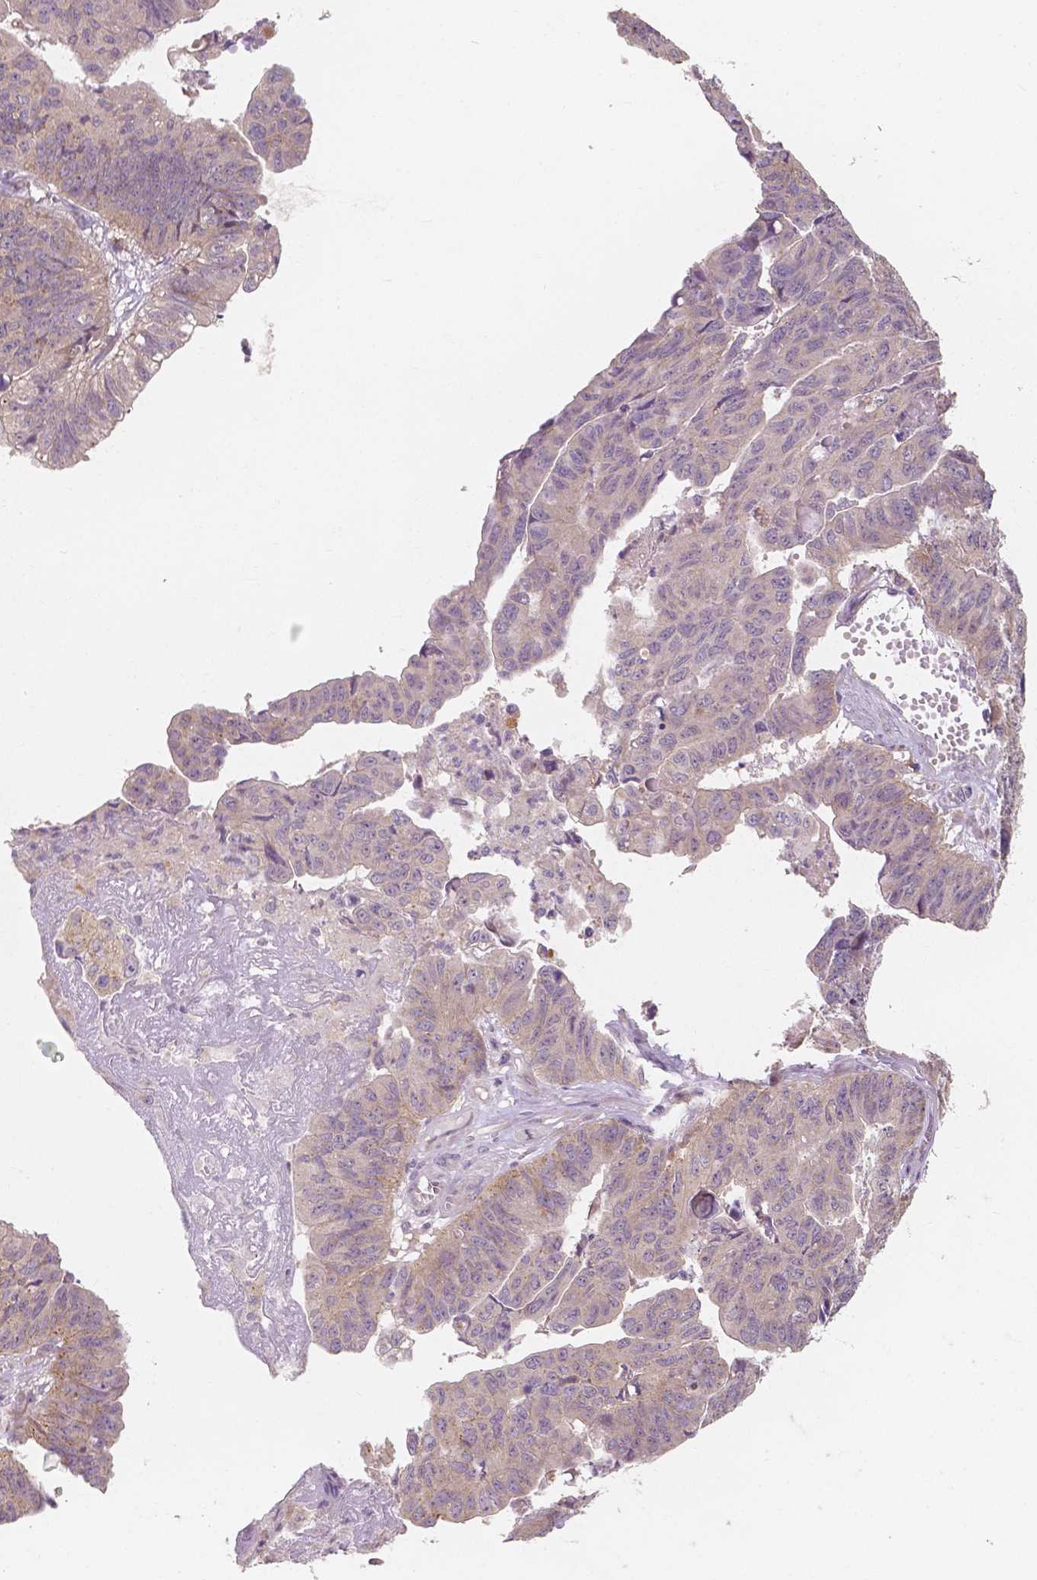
{"staining": {"intensity": "weak", "quantity": "25%-75%", "location": "cytoplasmic/membranous"}, "tissue": "stomach cancer", "cell_type": "Tumor cells", "image_type": "cancer", "snomed": [{"axis": "morphology", "description": "Adenocarcinoma, NOS"}, {"axis": "topography", "description": "Stomach, lower"}], "caption": "Stomach cancer stained for a protein shows weak cytoplasmic/membranous positivity in tumor cells.", "gene": "SNX12", "patient": {"sex": "male", "age": 77}}